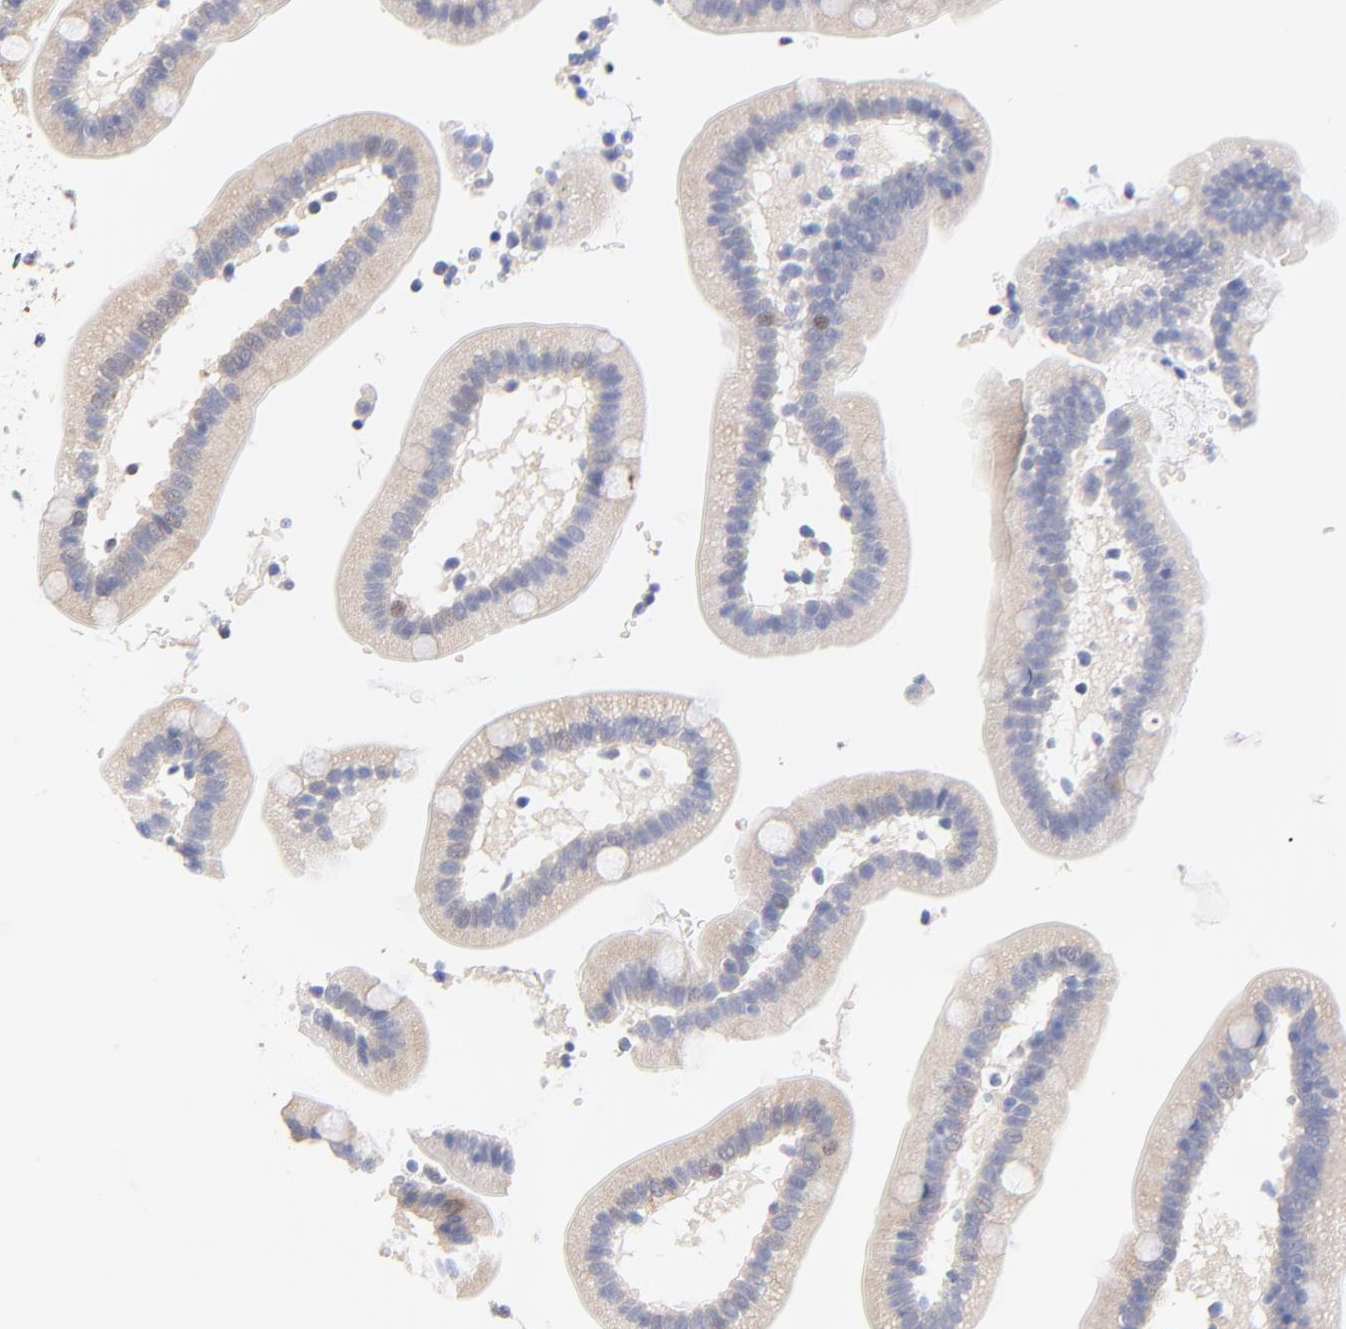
{"staining": {"intensity": "weak", "quantity": ">75%", "location": "cytoplasmic/membranous"}, "tissue": "duodenum", "cell_type": "Glandular cells", "image_type": "normal", "snomed": [{"axis": "morphology", "description": "Normal tissue, NOS"}, {"axis": "topography", "description": "Duodenum"}], "caption": "Protein expression analysis of normal duodenum exhibits weak cytoplasmic/membranous staining in approximately >75% of glandular cells.", "gene": "PTK7", "patient": {"sex": "male", "age": 66}}